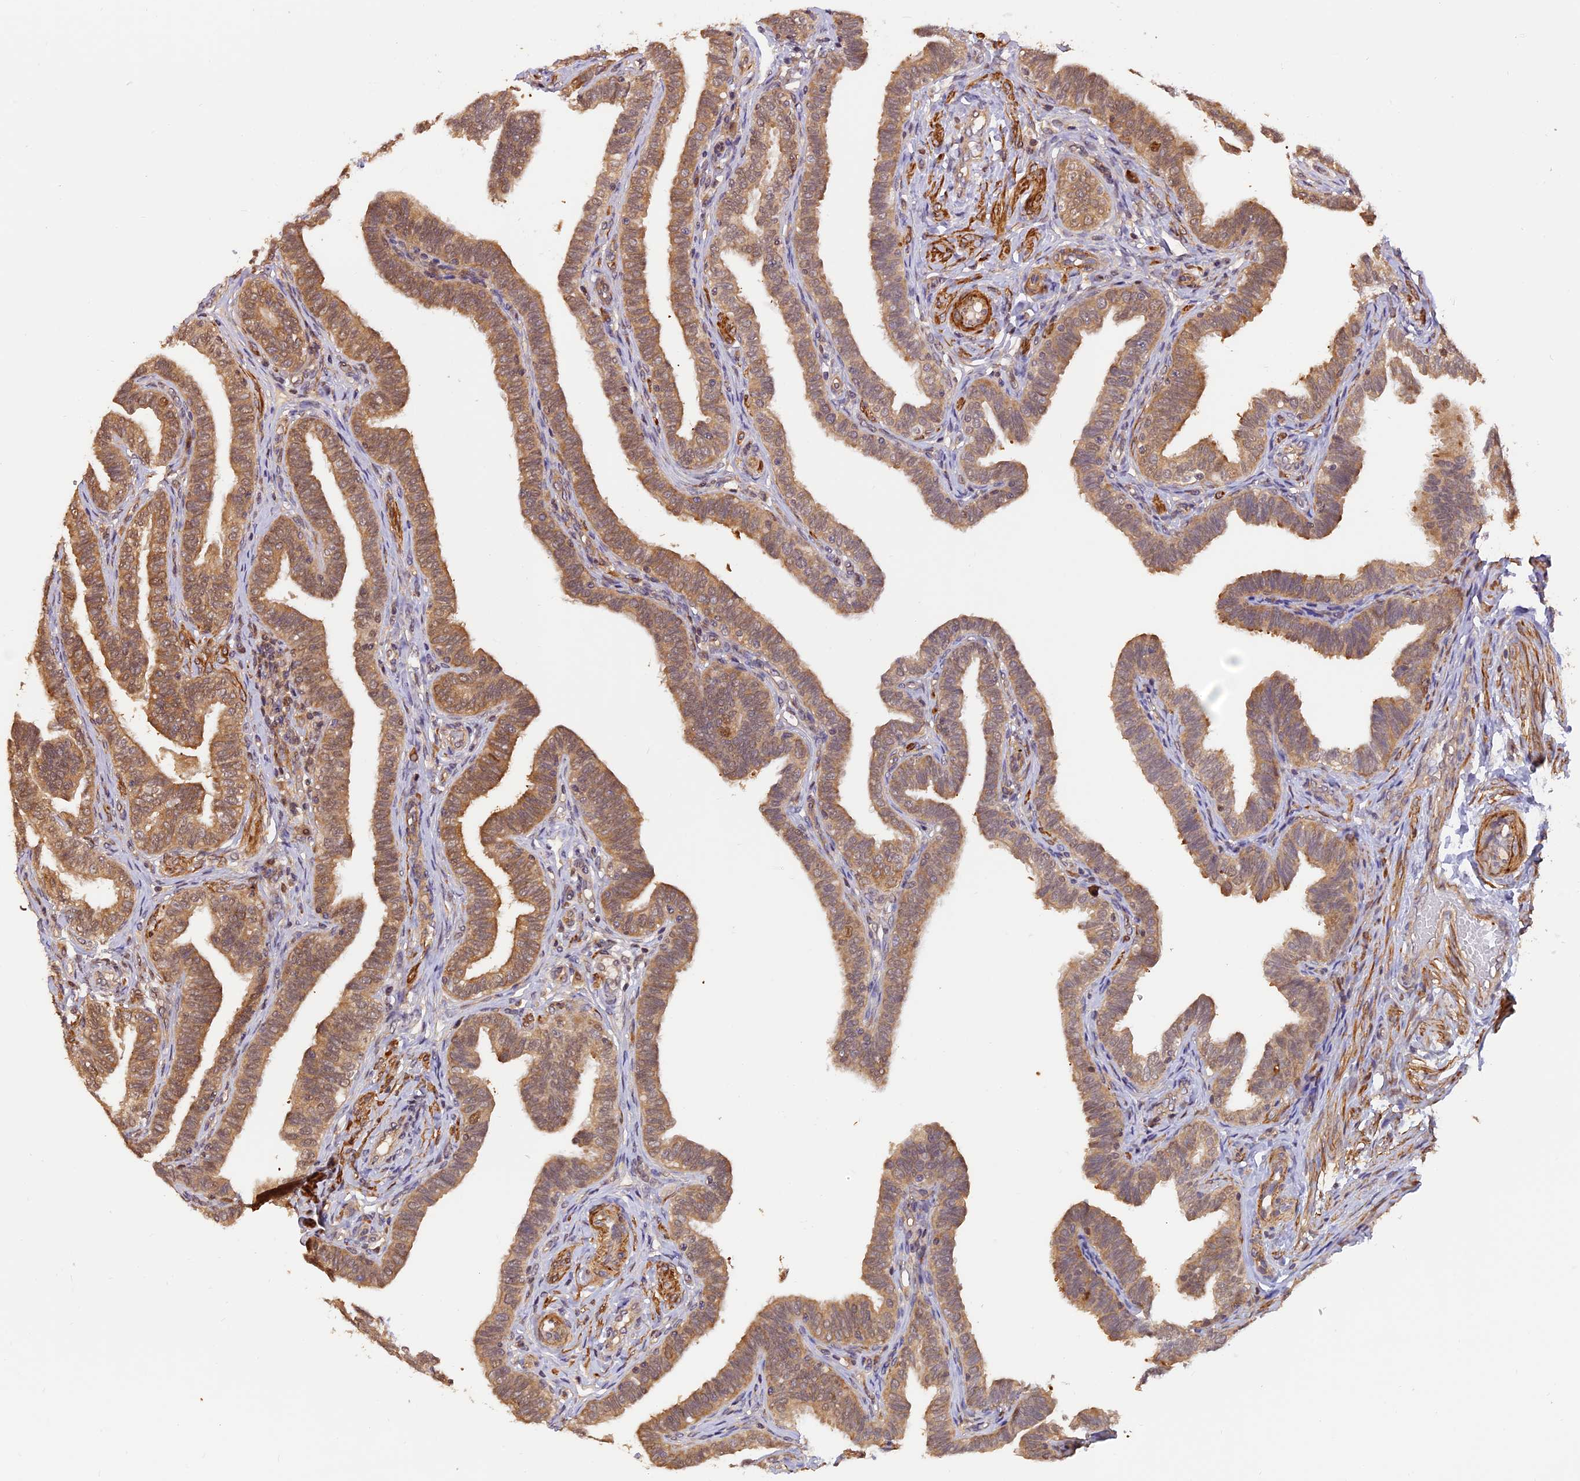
{"staining": {"intensity": "moderate", "quantity": ">75%", "location": "cytoplasmic/membranous,nuclear"}, "tissue": "fallopian tube", "cell_type": "Glandular cells", "image_type": "normal", "snomed": [{"axis": "morphology", "description": "Normal tissue, NOS"}, {"axis": "topography", "description": "Fallopian tube"}], "caption": "Approximately >75% of glandular cells in benign human fallopian tube demonstrate moderate cytoplasmic/membranous,nuclear protein staining as visualized by brown immunohistochemical staining.", "gene": "PSMB3", "patient": {"sex": "female", "age": 39}}